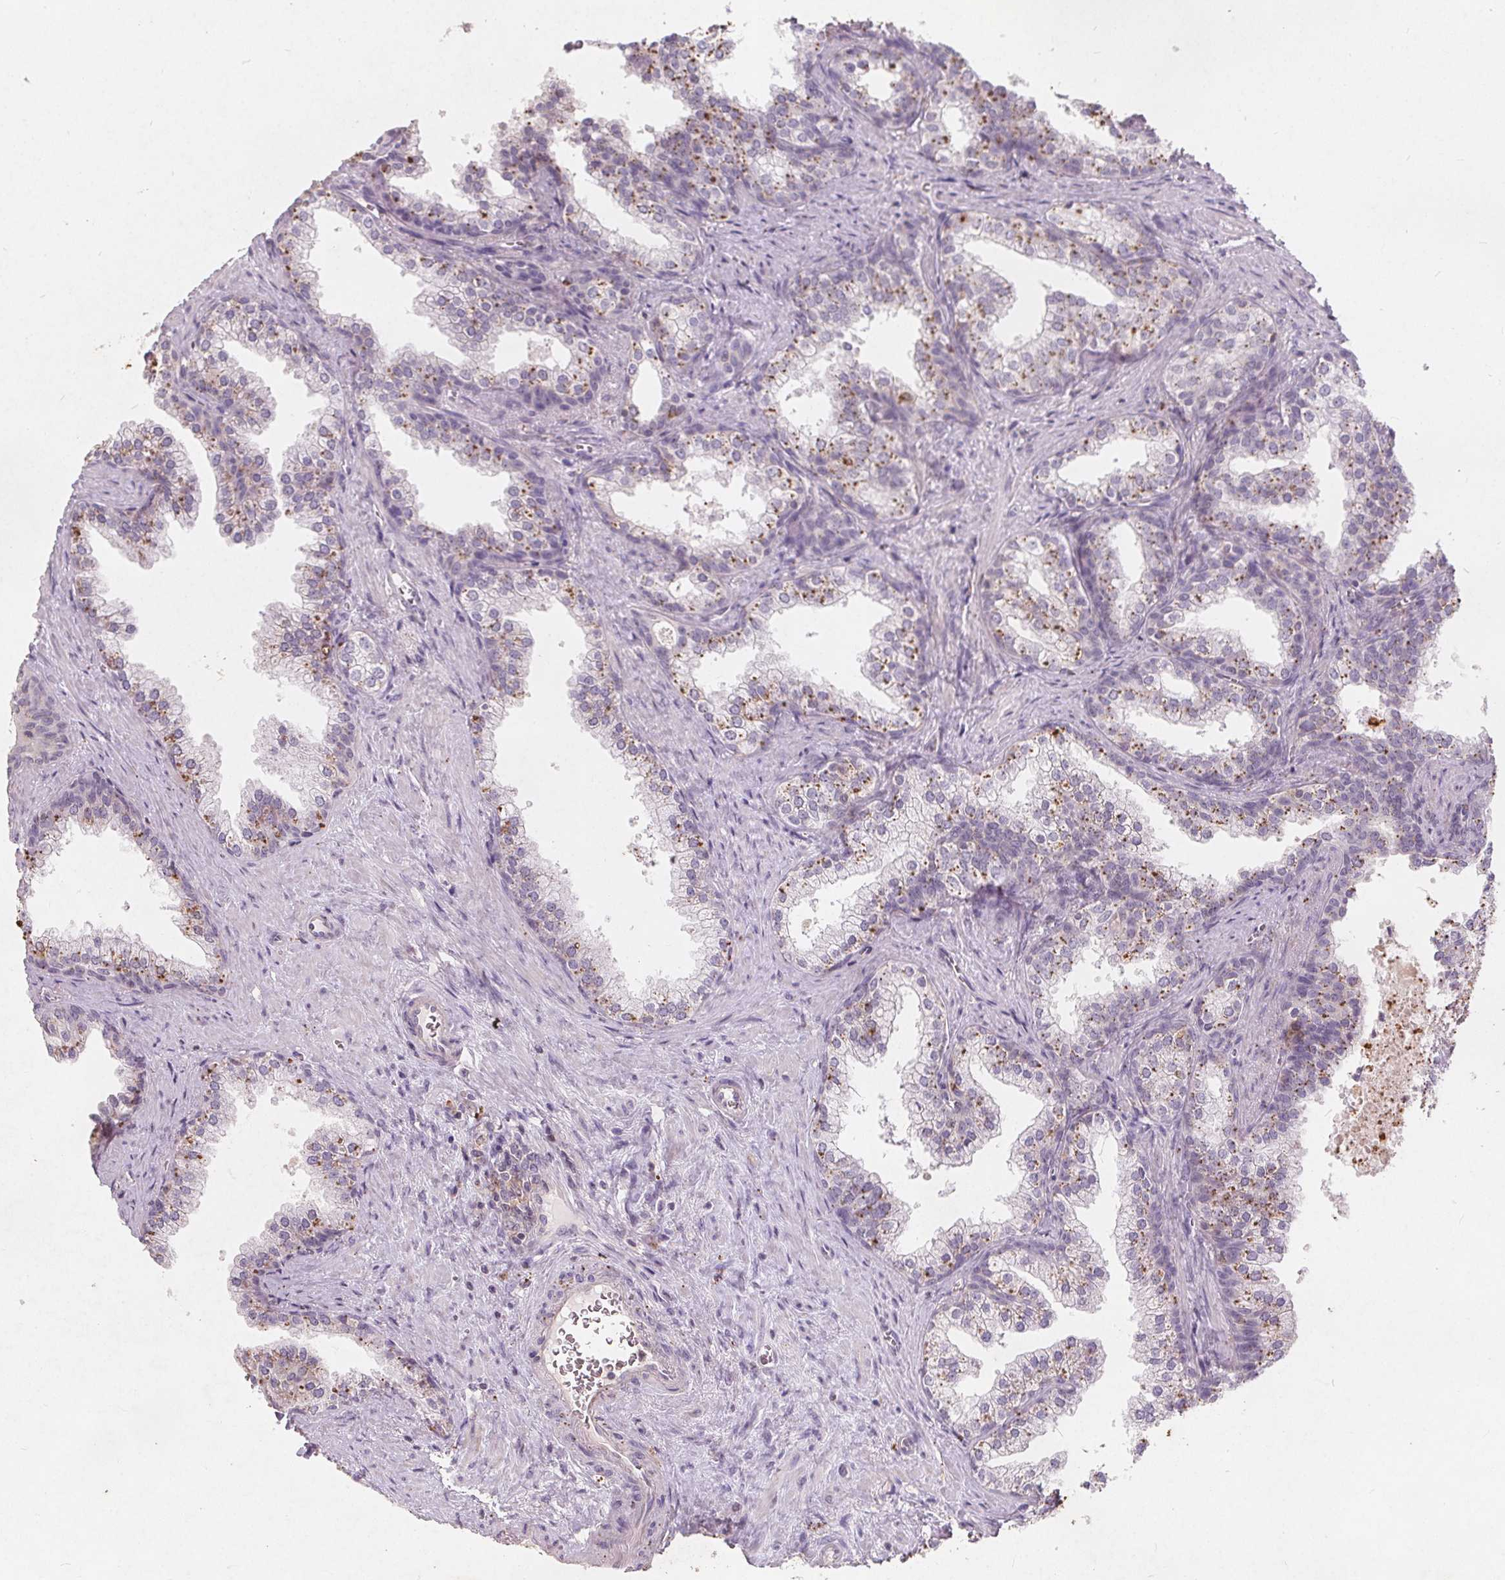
{"staining": {"intensity": "moderate", "quantity": "25%-75%", "location": "cytoplasmic/membranous"}, "tissue": "prostate", "cell_type": "Glandular cells", "image_type": "normal", "snomed": [{"axis": "morphology", "description": "Normal tissue, NOS"}, {"axis": "topography", "description": "Prostate"}], "caption": "IHC photomicrograph of unremarkable prostate: prostate stained using immunohistochemistry (IHC) displays medium levels of moderate protein expression localized specifically in the cytoplasmic/membranous of glandular cells, appearing as a cytoplasmic/membranous brown color.", "gene": "C19orf84", "patient": {"sex": "male", "age": 79}}